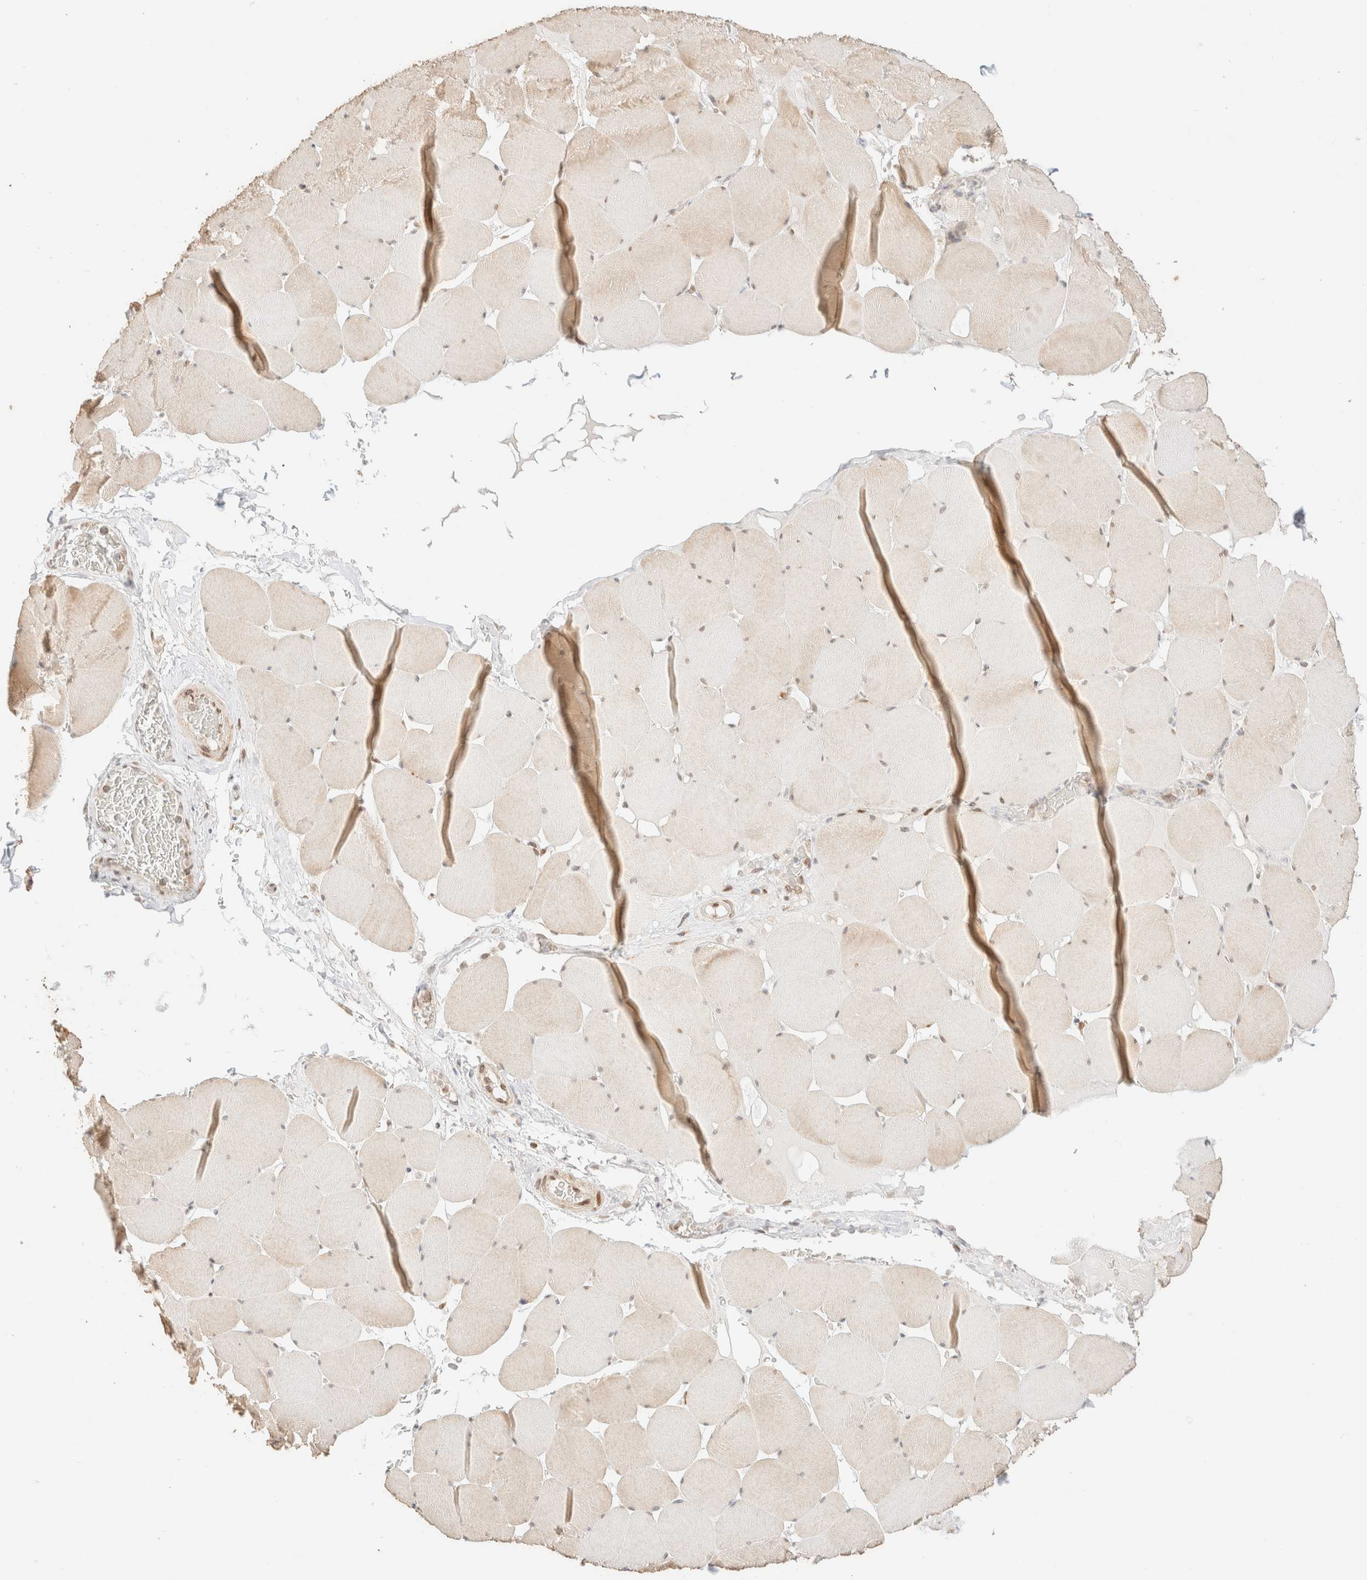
{"staining": {"intensity": "weak", "quantity": "<25%", "location": "cytoplasmic/membranous"}, "tissue": "skeletal muscle", "cell_type": "Myocytes", "image_type": "normal", "snomed": [{"axis": "morphology", "description": "Normal tissue, NOS"}, {"axis": "topography", "description": "Skeletal muscle"}], "caption": "An immunohistochemistry histopathology image of benign skeletal muscle is shown. There is no staining in myocytes of skeletal muscle. (IHC, brightfield microscopy, high magnification).", "gene": "TACO1", "patient": {"sex": "male", "age": 62}}